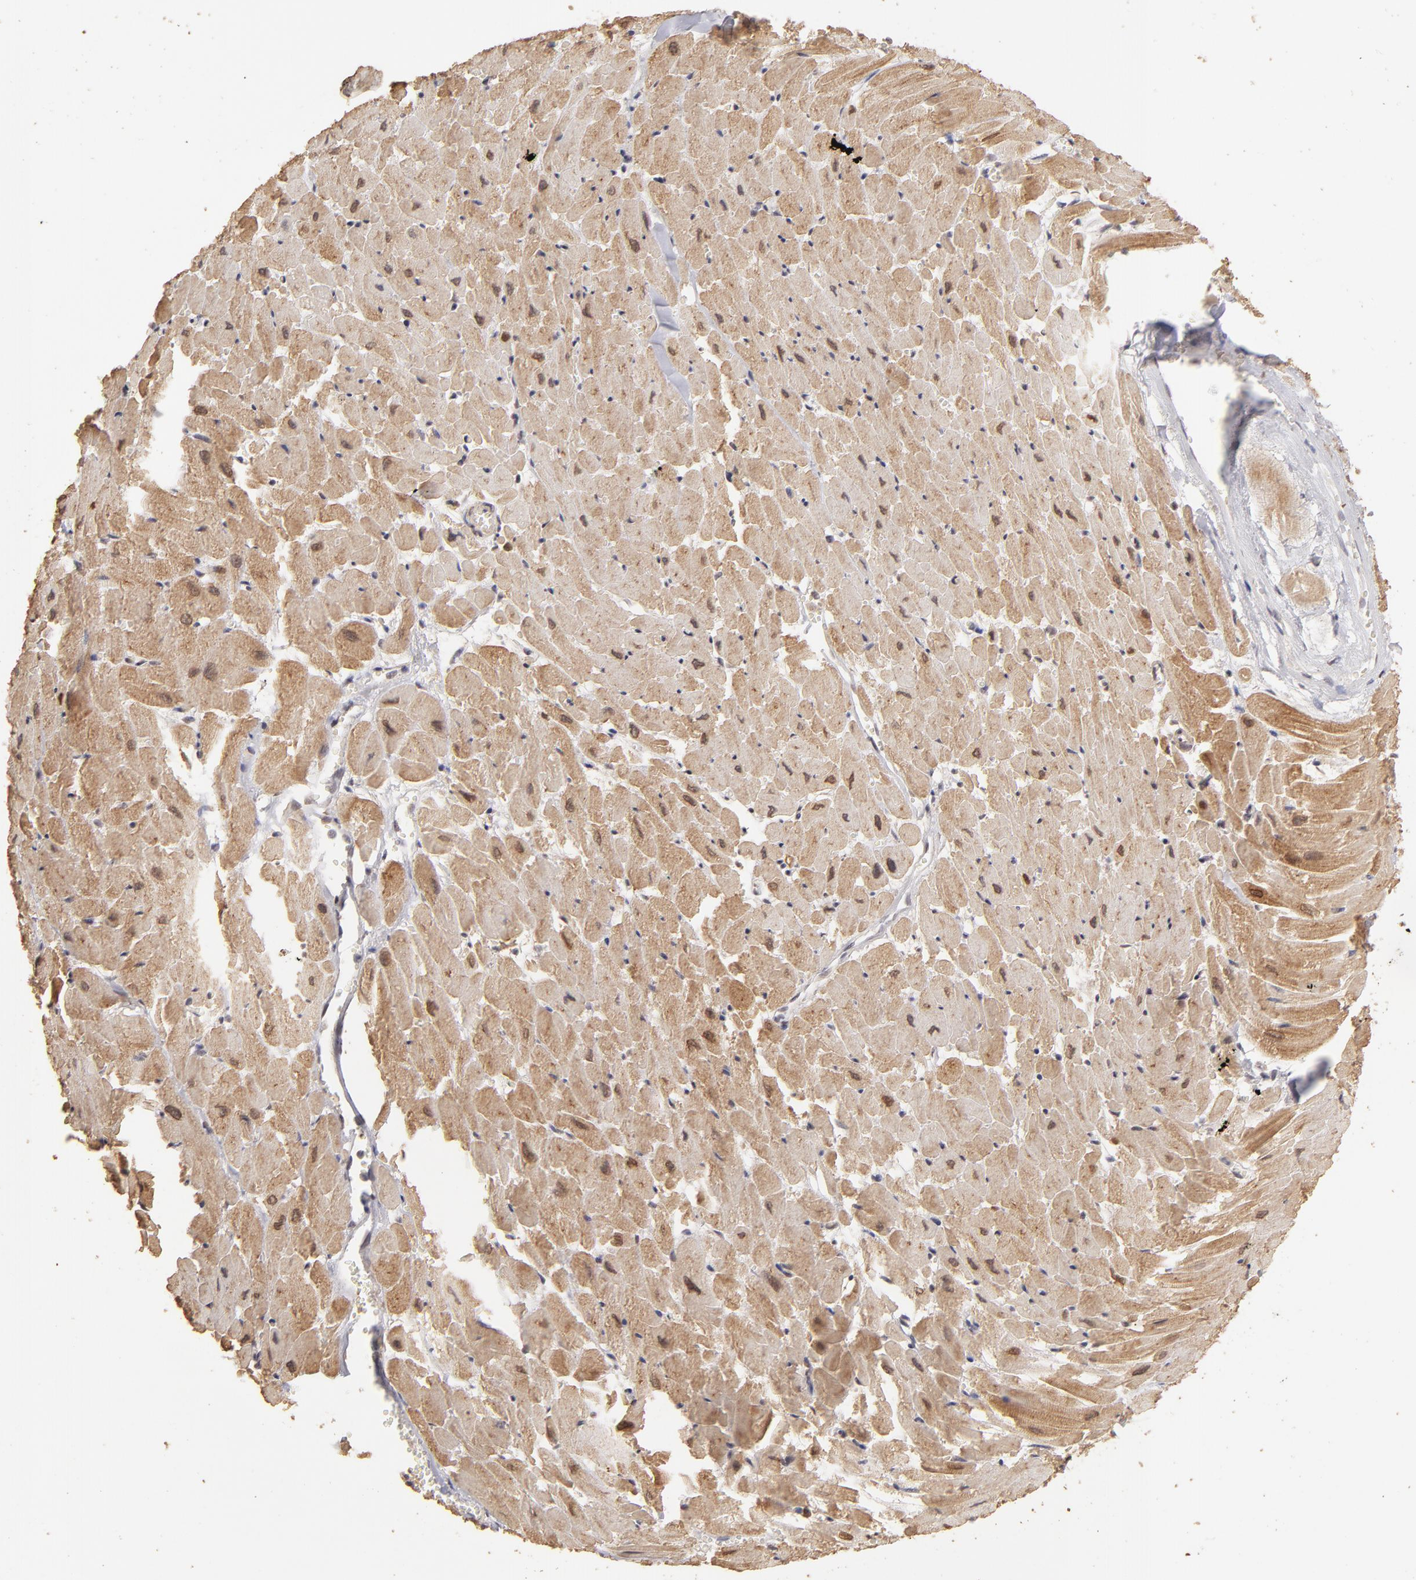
{"staining": {"intensity": "moderate", "quantity": ">75%", "location": "cytoplasmic/membranous,nuclear"}, "tissue": "heart muscle", "cell_type": "Cardiomyocytes", "image_type": "normal", "snomed": [{"axis": "morphology", "description": "Normal tissue, NOS"}, {"axis": "topography", "description": "Heart"}], "caption": "A histopathology image showing moderate cytoplasmic/membranous,nuclear staining in about >75% of cardiomyocytes in benign heart muscle, as visualized by brown immunohistochemical staining.", "gene": "CLOCK", "patient": {"sex": "female", "age": 19}}